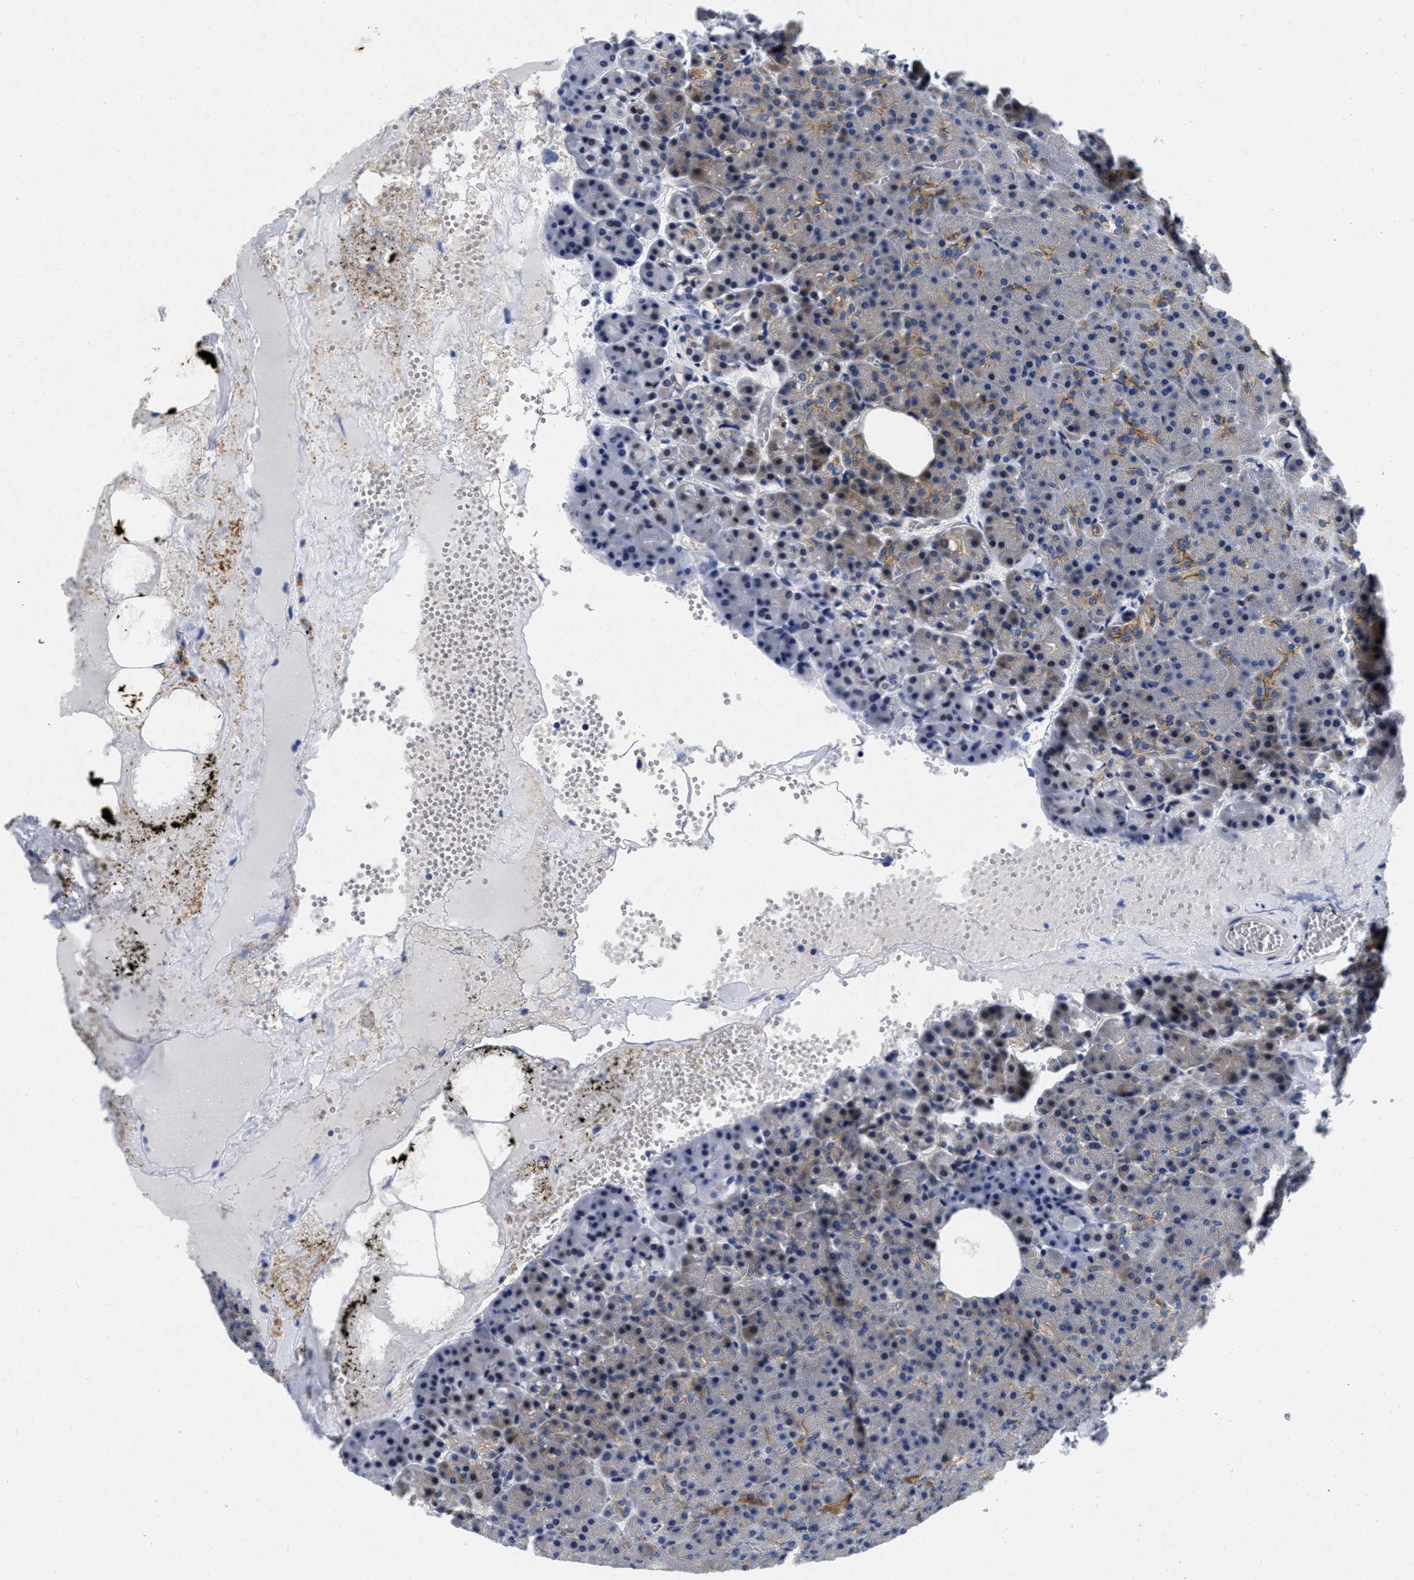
{"staining": {"intensity": "moderate", "quantity": "<25%", "location": "cytoplasmic/membranous"}, "tissue": "pancreas", "cell_type": "Exocrine glandular cells", "image_type": "normal", "snomed": [{"axis": "morphology", "description": "Normal tissue, NOS"}, {"axis": "morphology", "description": "Carcinoid, malignant, NOS"}, {"axis": "topography", "description": "Pancreas"}], "caption": "About <25% of exocrine glandular cells in unremarkable human pancreas demonstrate moderate cytoplasmic/membranous protein expression as visualized by brown immunohistochemical staining.", "gene": "LAD1", "patient": {"sex": "female", "age": 35}}